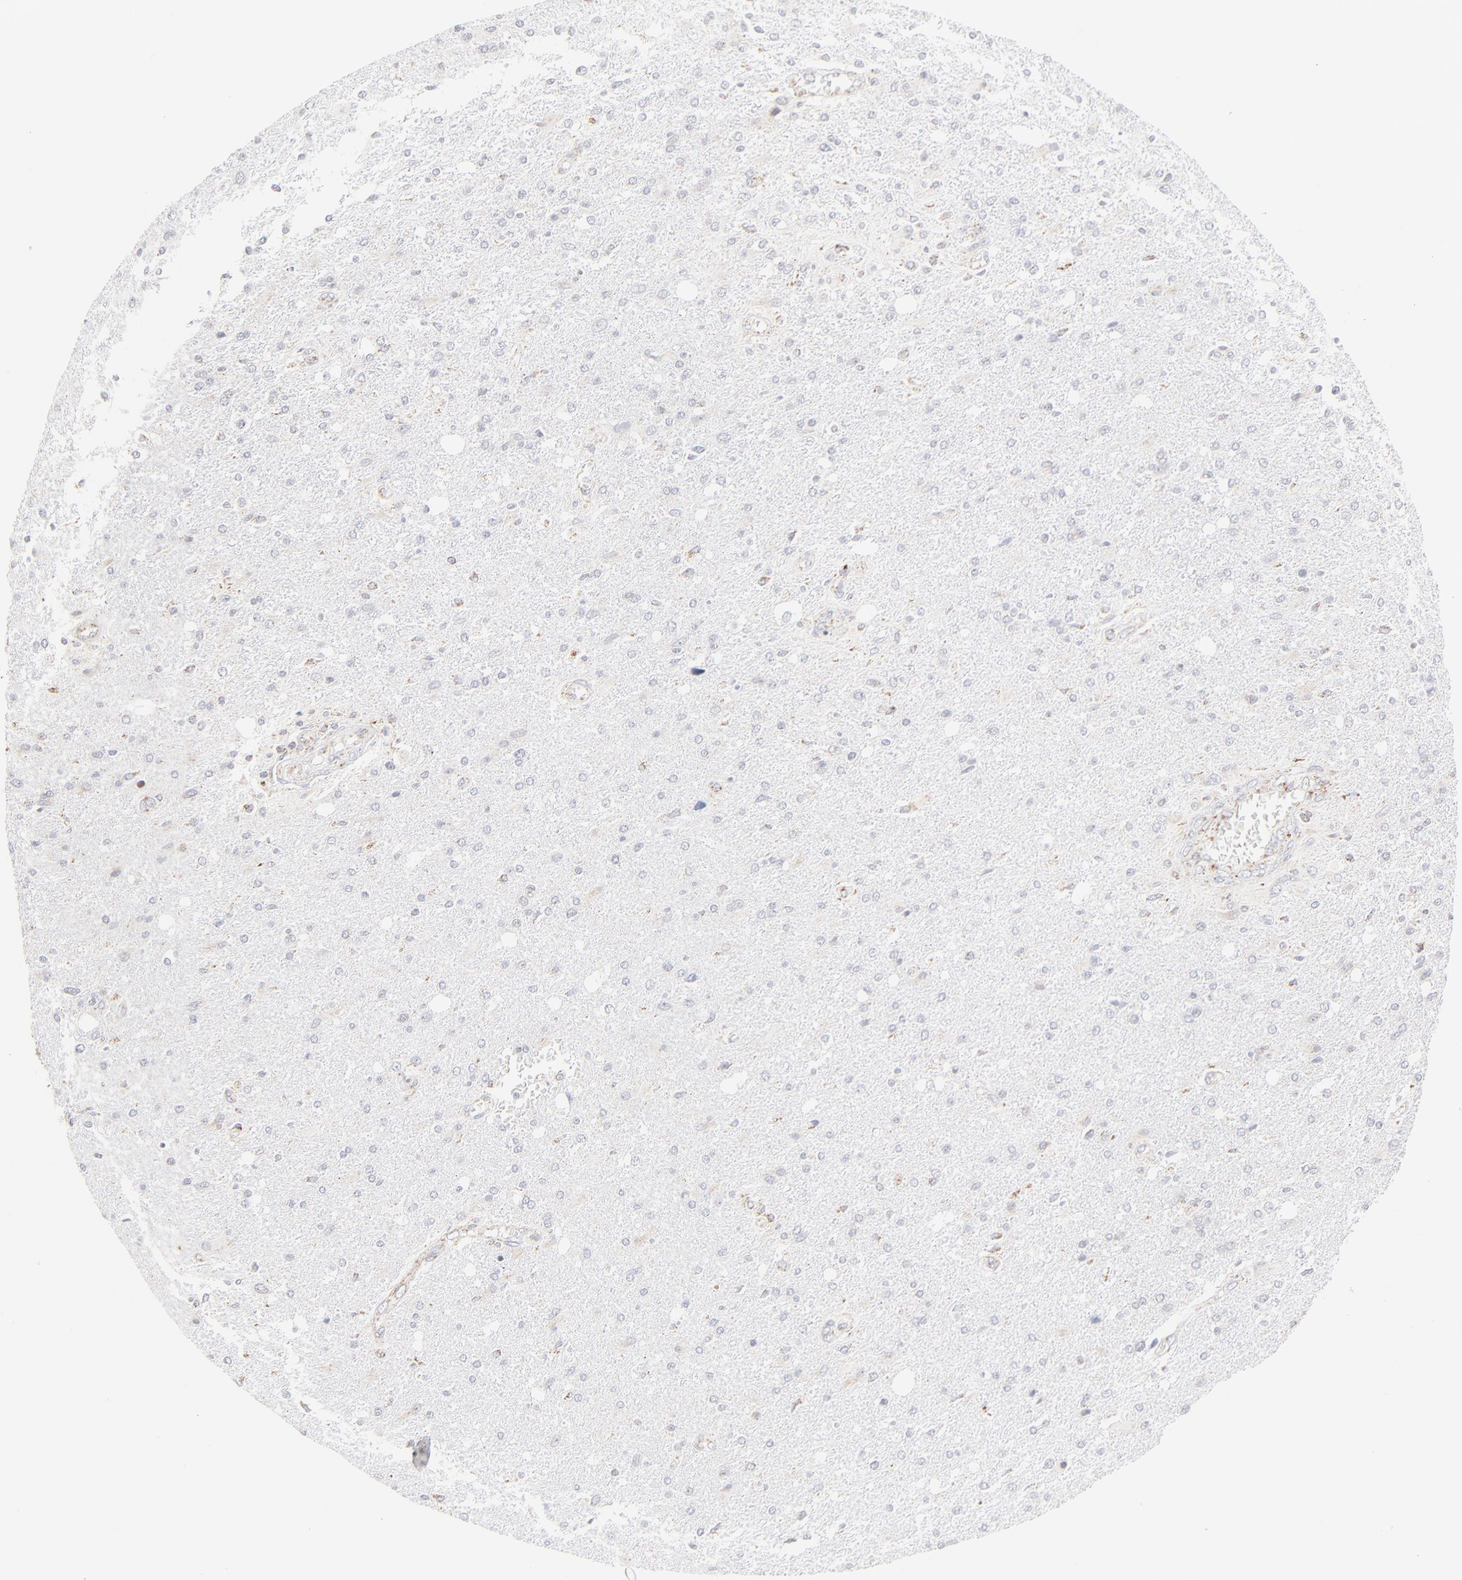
{"staining": {"intensity": "weak", "quantity": "<25%", "location": "cytoplasmic/membranous"}, "tissue": "glioma", "cell_type": "Tumor cells", "image_type": "cancer", "snomed": [{"axis": "morphology", "description": "Glioma, malignant, High grade"}, {"axis": "topography", "description": "Cerebral cortex"}], "caption": "The immunohistochemistry micrograph has no significant positivity in tumor cells of high-grade glioma (malignant) tissue. (DAB immunohistochemistry with hematoxylin counter stain).", "gene": "MRPL58", "patient": {"sex": "male", "age": 76}}